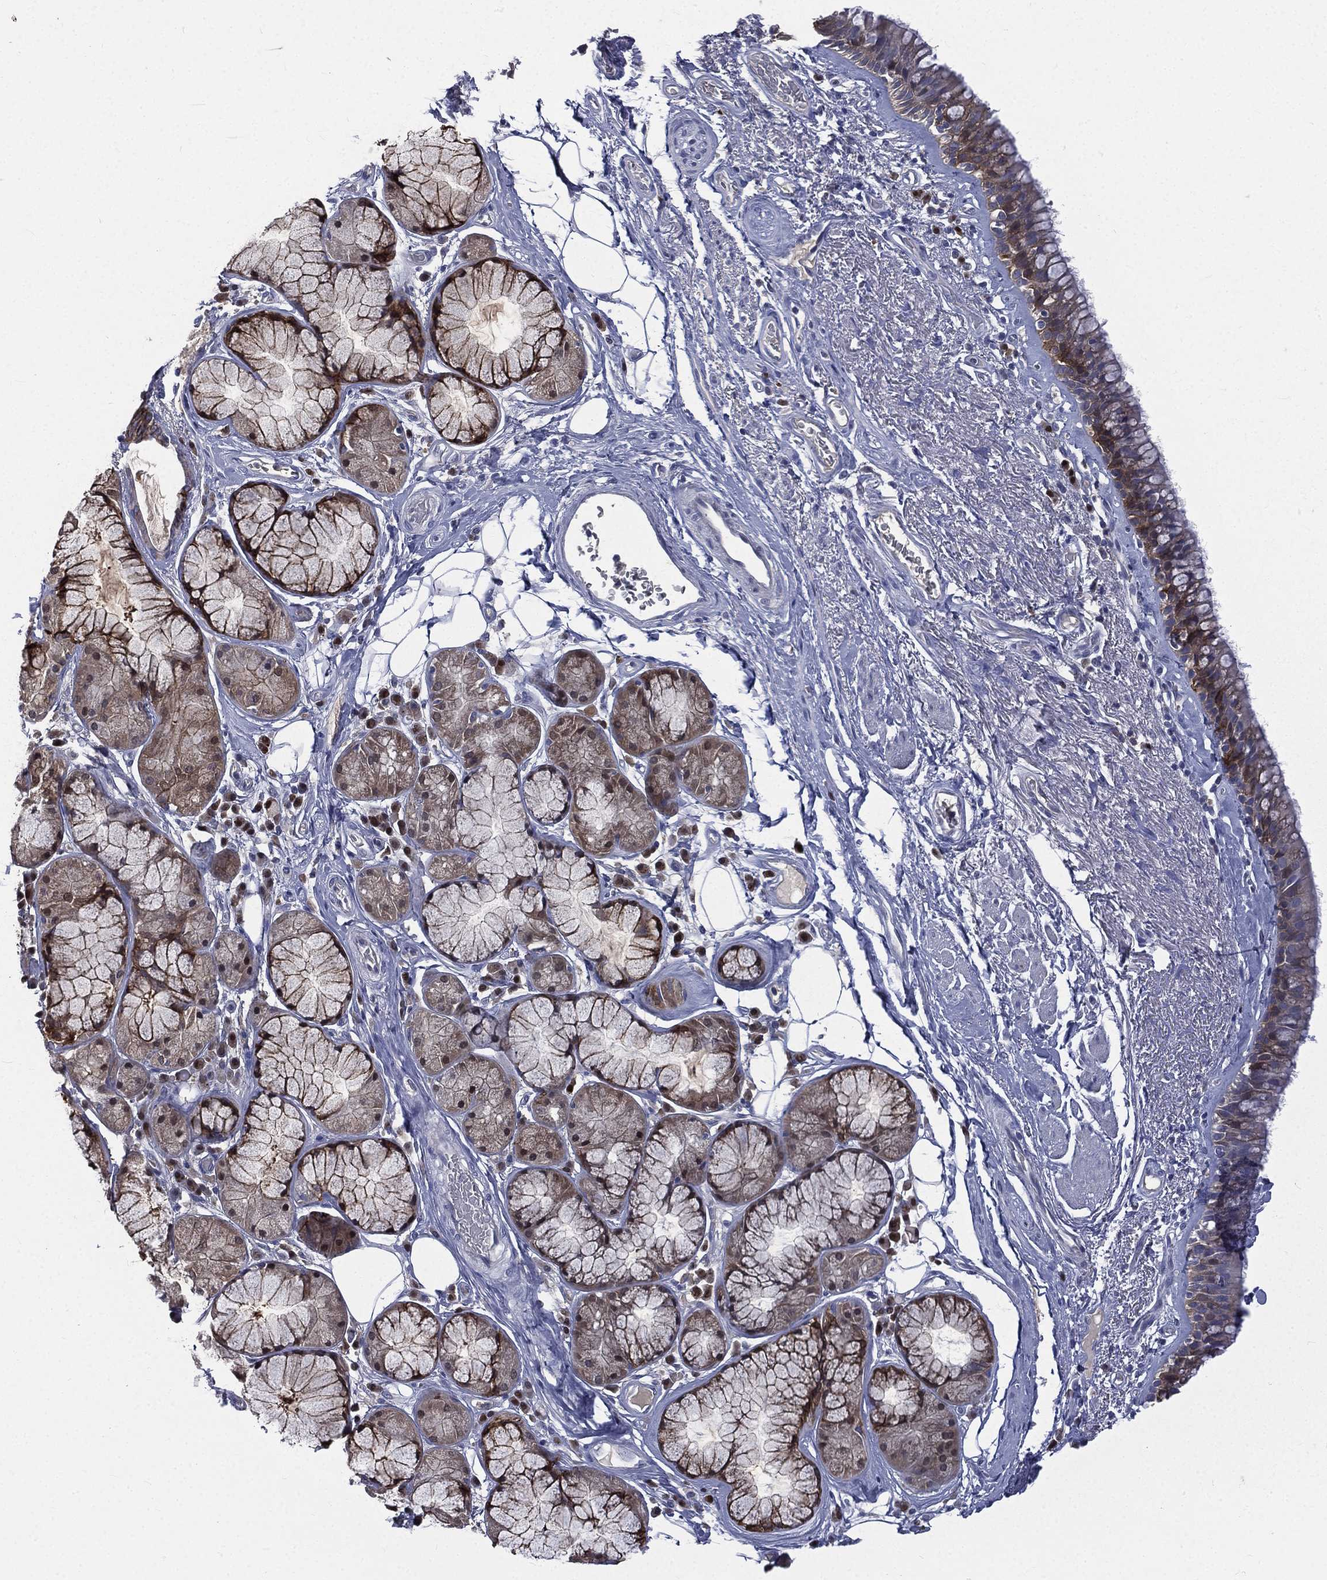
{"staining": {"intensity": "moderate", "quantity": "<25%", "location": "cytoplasmic/membranous"}, "tissue": "bronchus", "cell_type": "Respiratory epithelial cells", "image_type": "normal", "snomed": [{"axis": "morphology", "description": "Normal tissue, NOS"}, {"axis": "topography", "description": "Bronchus"}], "caption": "Protein staining demonstrates moderate cytoplasmic/membranous positivity in approximately <25% of respiratory epithelial cells in benign bronchus.", "gene": "CA12", "patient": {"sex": "male", "age": 82}}